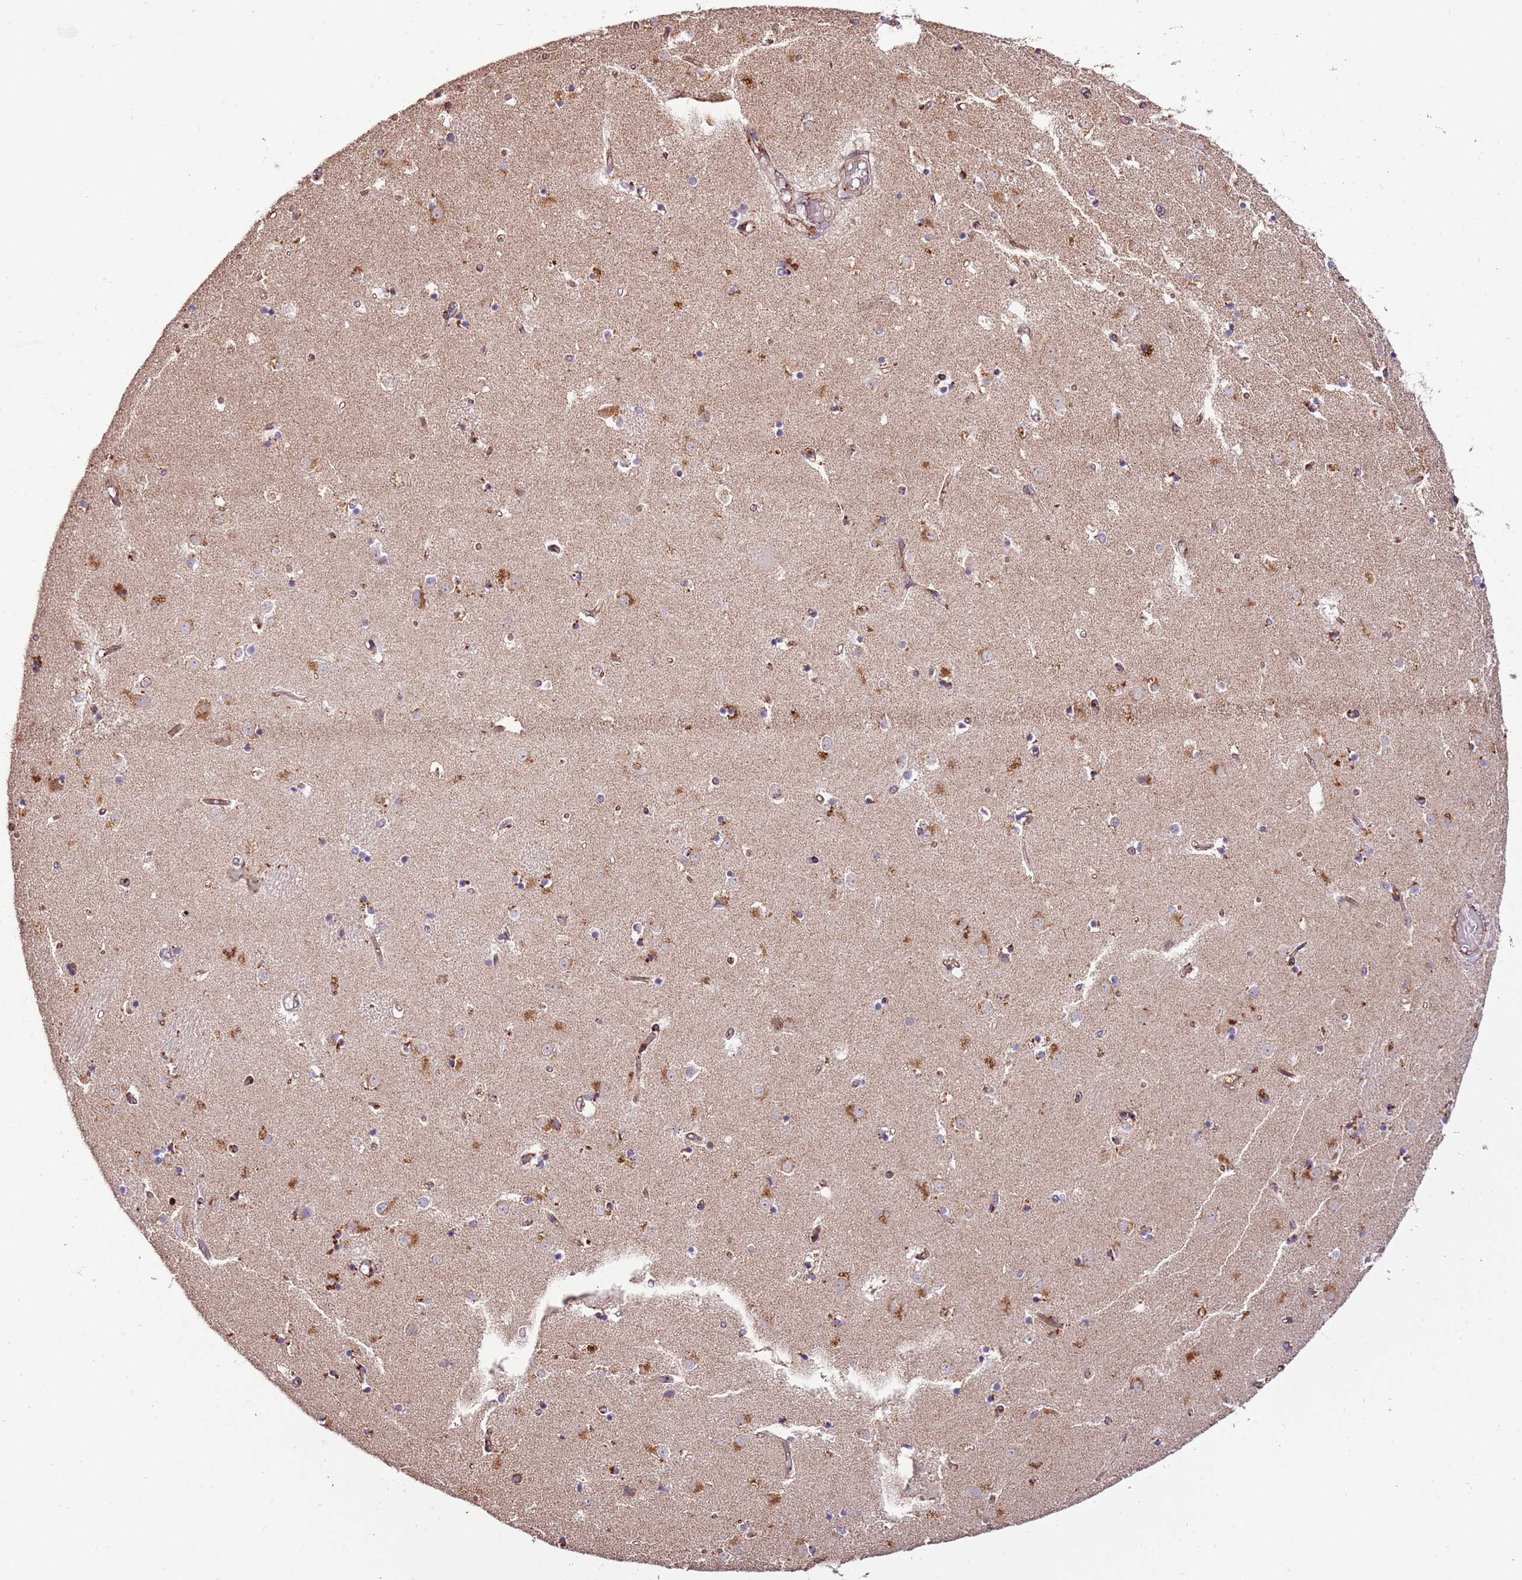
{"staining": {"intensity": "negative", "quantity": "none", "location": "none"}, "tissue": "caudate", "cell_type": "Glial cells", "image_type": "normal", "snomed": [{"axis": "morphology", "description": "Normal tissue, NOS"}, {"axis": "topography", "description": "Lateral ventricle wall"}], "caption": "Glial cells show no significant staining in benign caudate. Nuclei are stained in blue.", "gene": "DOCK6", "patient": {"sex": "female", "age": 52}}